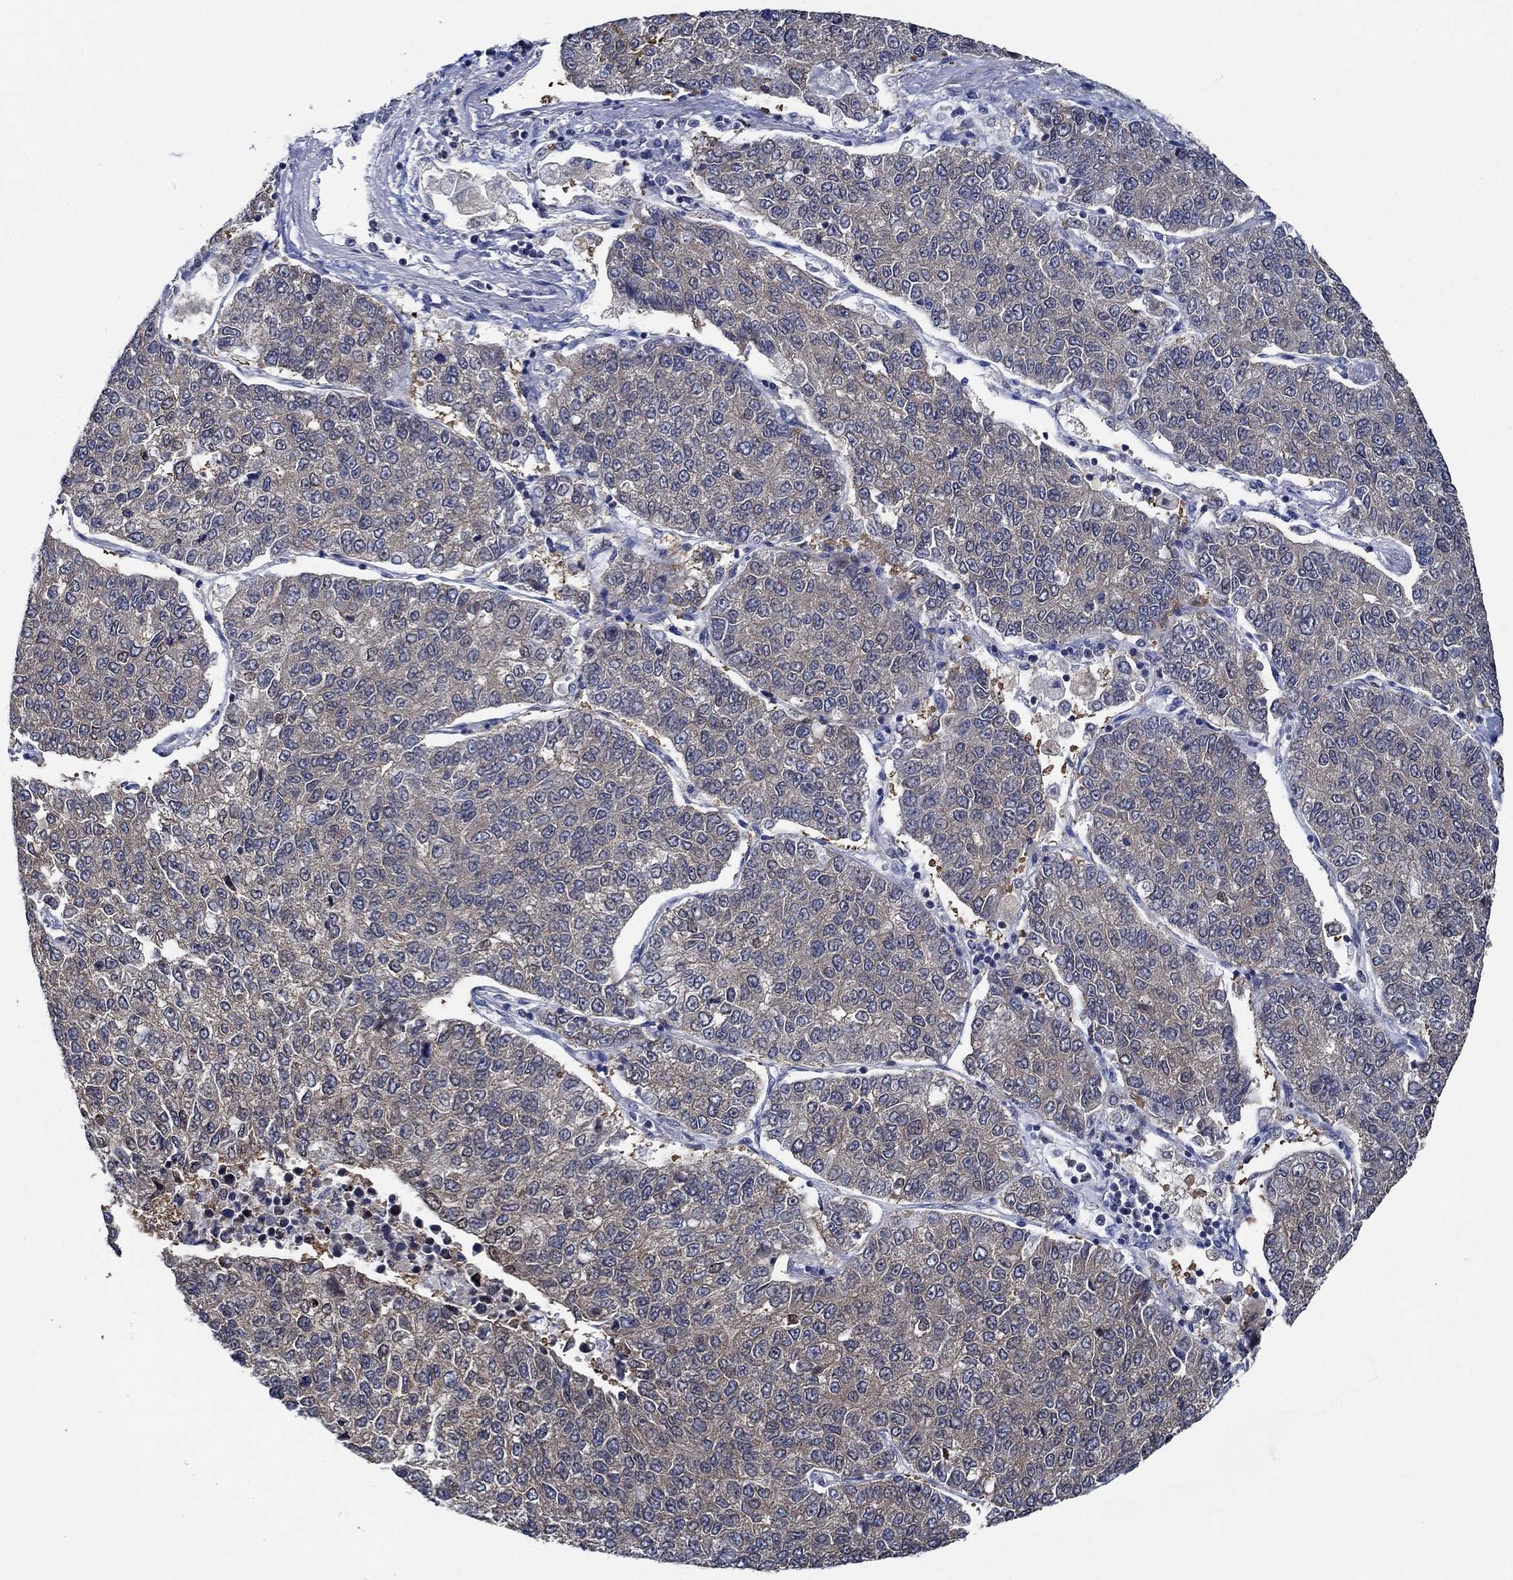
{"staining": {"intensity": "weak", "quantity": "25%-75%", "location": "cytoplasmic/membranous"}, "tissue": "lung cancer", "cell_type": "Tumor cells", "image_type": "cancer", "snomed": [{"axis": "morphology", "description": "Adenocarcinoma, NOS"}, {"axis": "topography", "description": "Lung"}], "caption": "Immunohistochemical staining of human lung cancer shows low levels of weak cytoplasmic/membranous positivity in approximately 25%-75% of tumor cells.", "gene": "DACT1", "patient": {"sex": "male", "age": 49}}